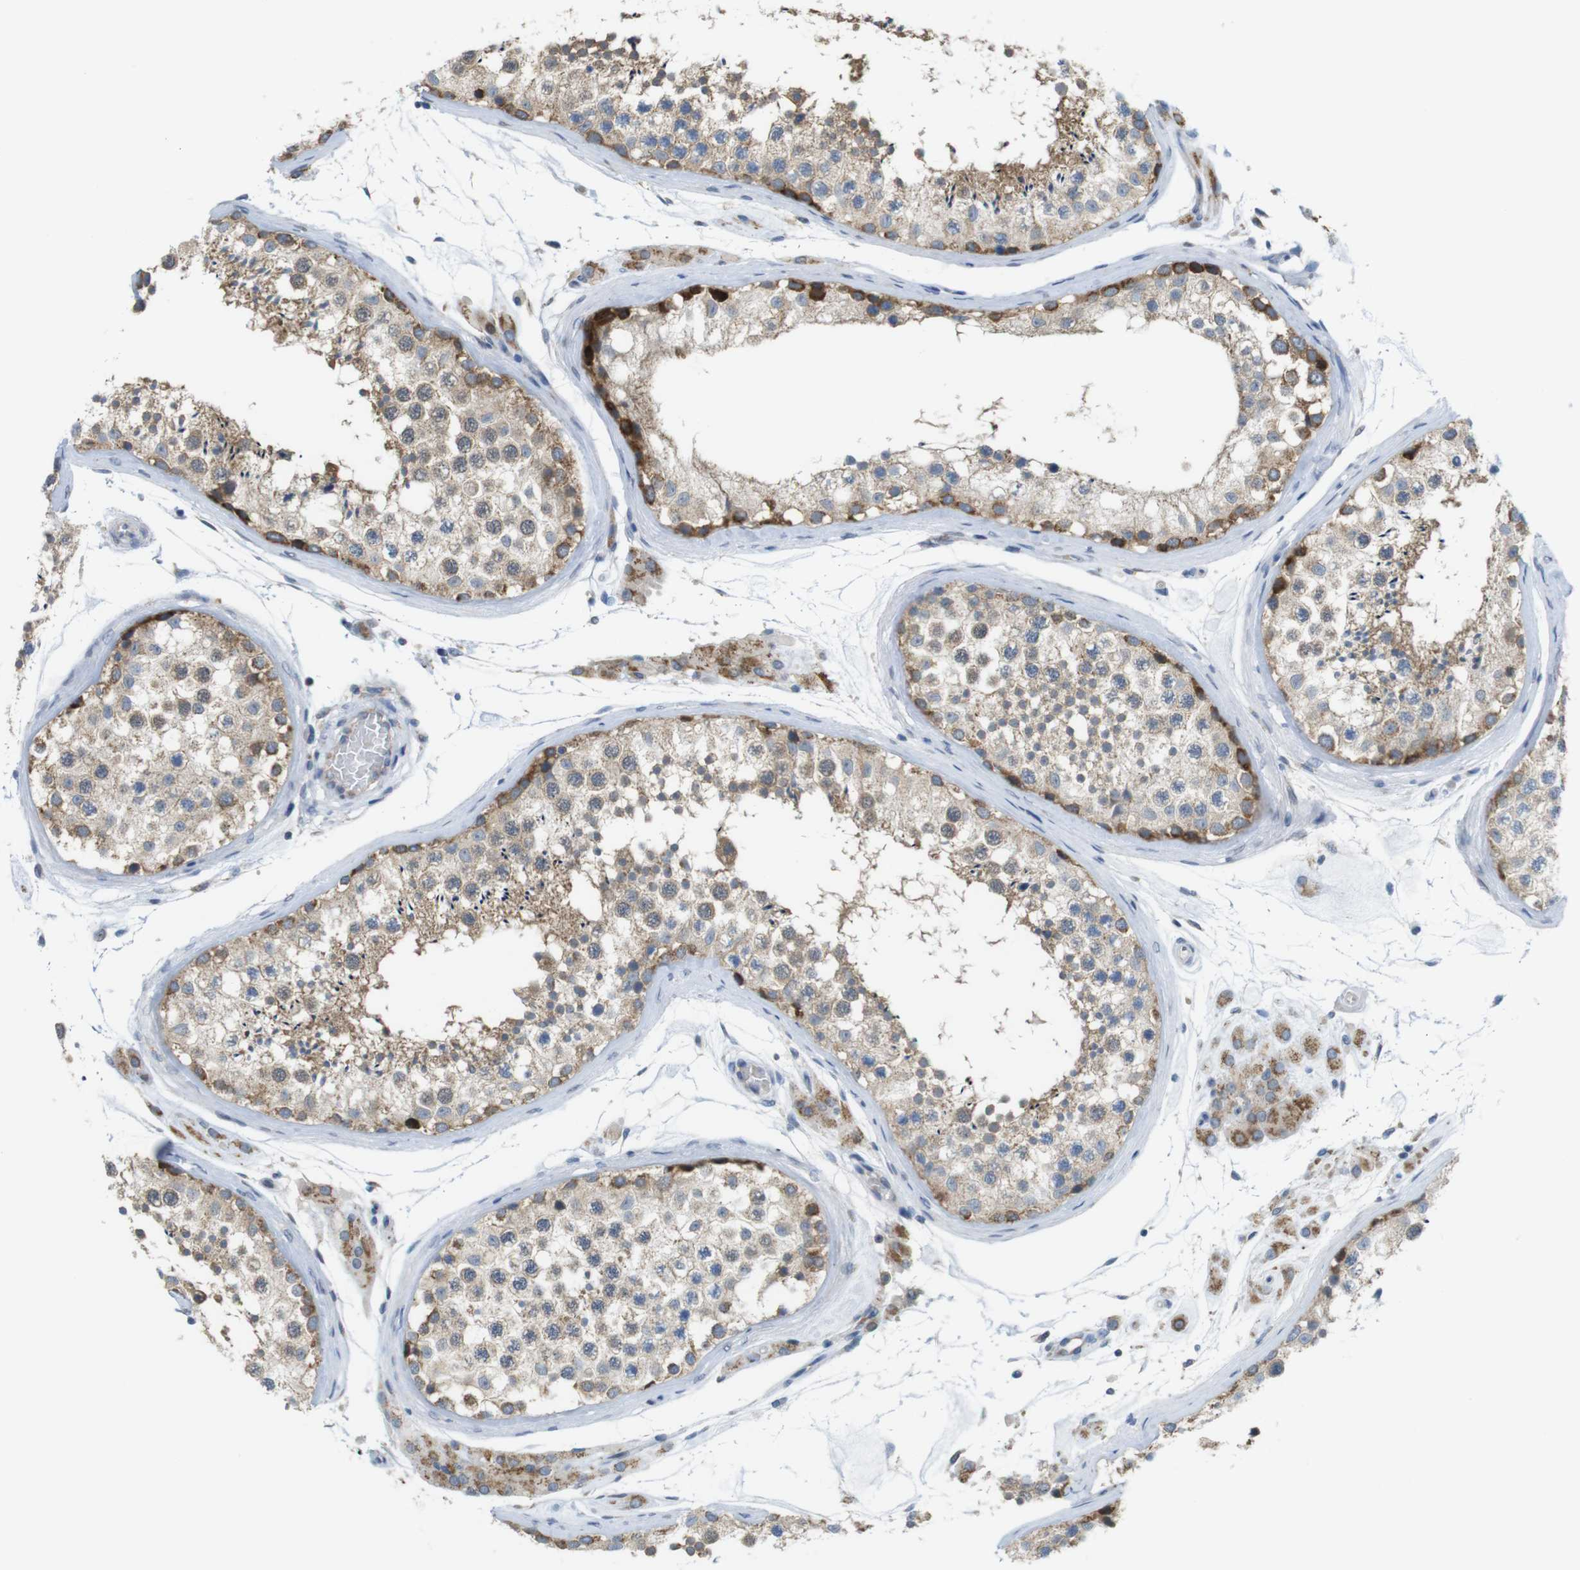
{"staining": {"intensity": "moderate", "quantity": ">75%", "location": "cytoplasmic/membranous"}, "tissue": "testis", "cell_type": "Cells in seminiferous ducts", "image_type": "normal", "snomed": [{"axis": "morphology", "description": "Normal tissue, NOS"}, {"axis": "topography", "description": "Testis"}], "caption": "There is medium levels of moderate cytoplasmic/membranous positivity in cells in seminiferous ducts of normal testis, as demonstrated by immunohistochemical staining (brown color).", "gene": "MARCHF1", "patient": {"sex": "male", "age": 46}}